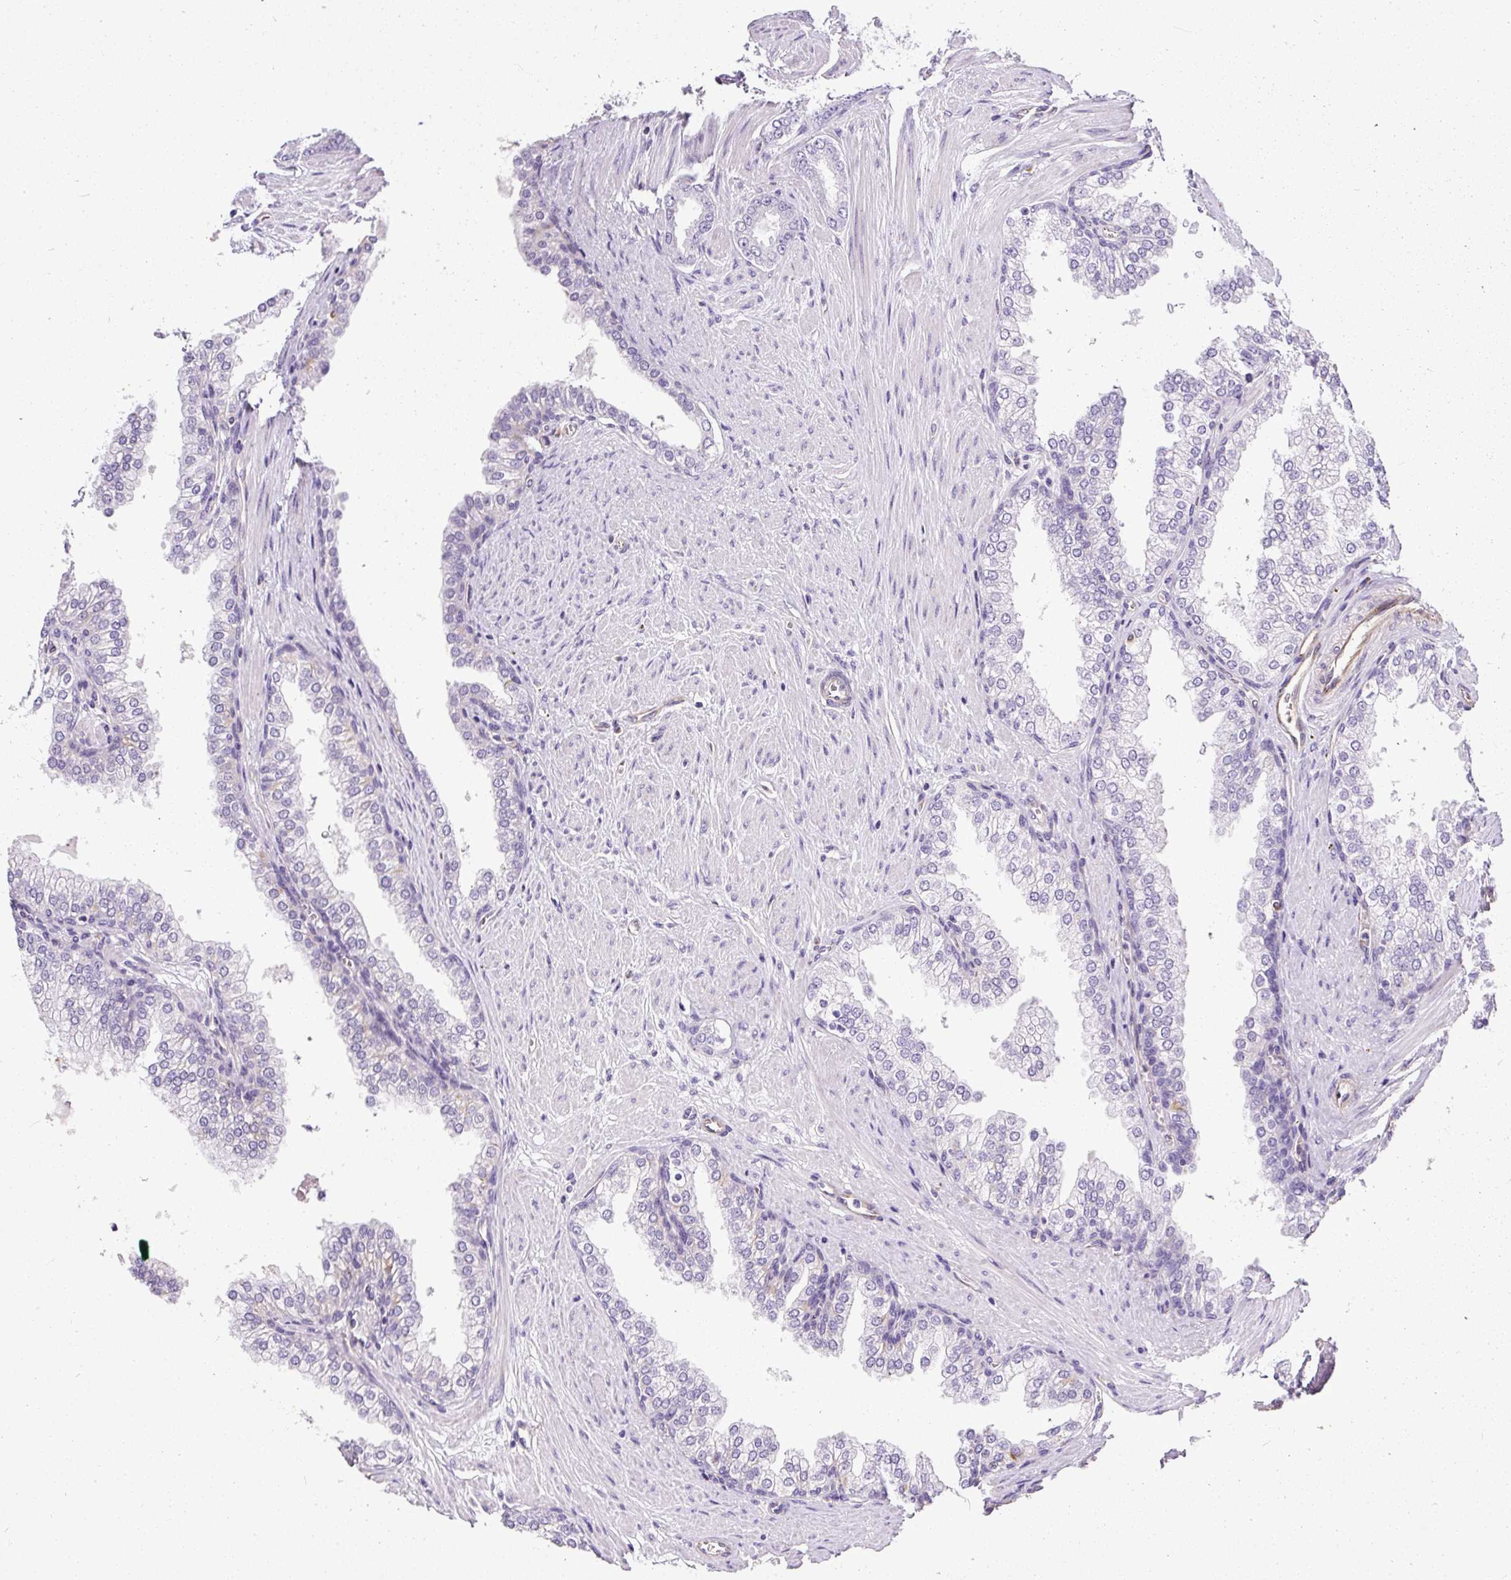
{"staining": {"intensity": "negative", "quantity": "none", "location": "none"}, "tissue": "prostate cancer", "cell_type": "Tumor cells", "image_type": "cancer", "snomed": [{"axis": "morphology", "description": "Adenocarcinoma, Low grade"}, {"axis": "topography", "description": "Prostate"}], "caption": "A histopathology image of low-grade adenocarcinoma (prostate) stained for a protein exhibits no brown staining in tumor cells.", "gene": "PLS1", "patient": {"sex": "male", "age": 42}}